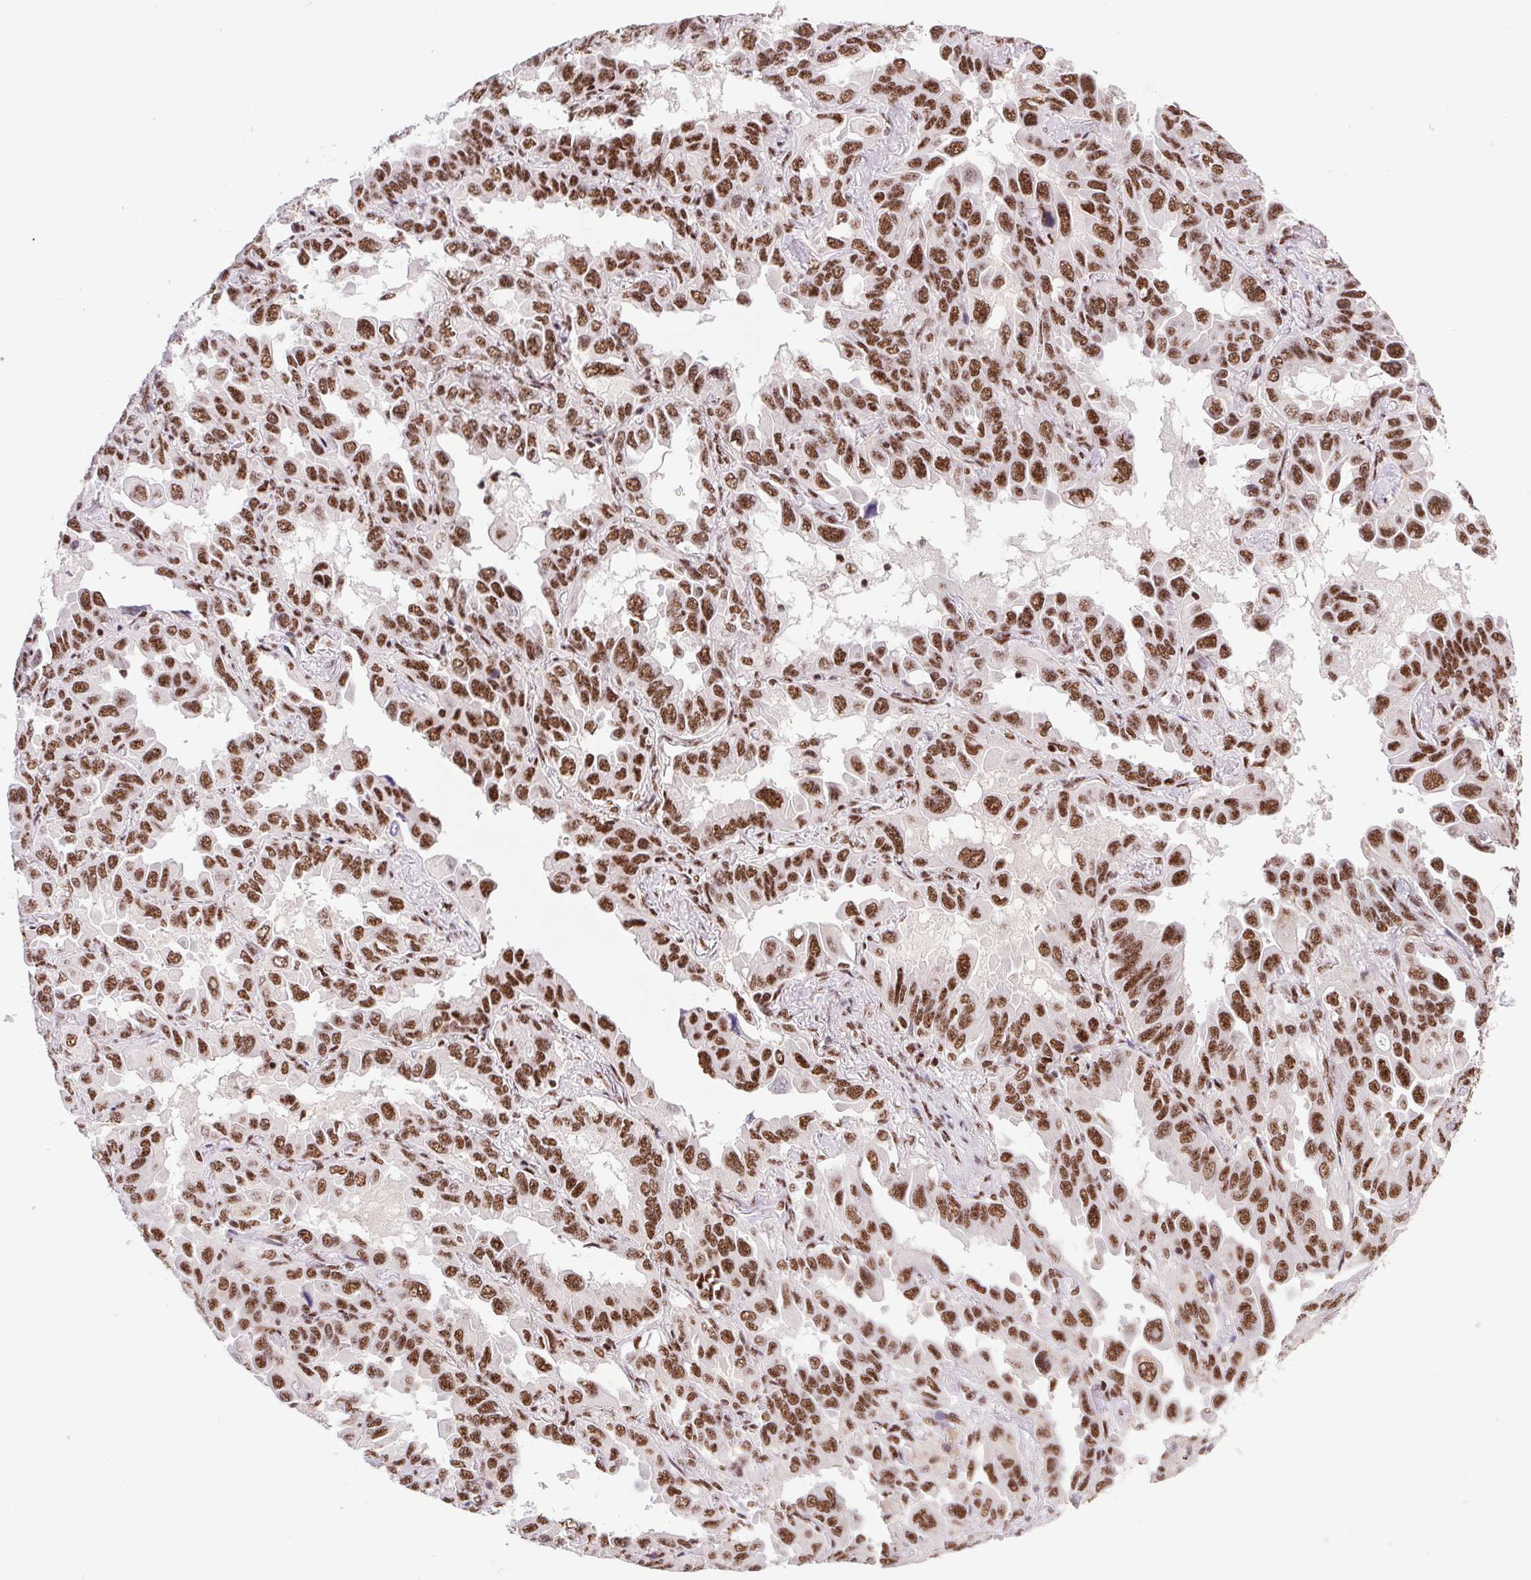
{"staining": {"intensity": "strong", "quantity": ">75%", "location": "nuclear"}, "tissue": "lung cancer", "cell_type": "Tumor cells", "image_type": "cancer", "snomed": [{"axis": "morphology", "description": "Adenocarcinoma, NOS"}, {"axis": "topography", "description": "Lung"}], "caption": "Brown immunohistochemical staining in lung cancer shows strong nuclear staining in about >75% of tumor cells.", "gene": "LDLRAD4", "patient": {"sex": "male", "age": 64}}